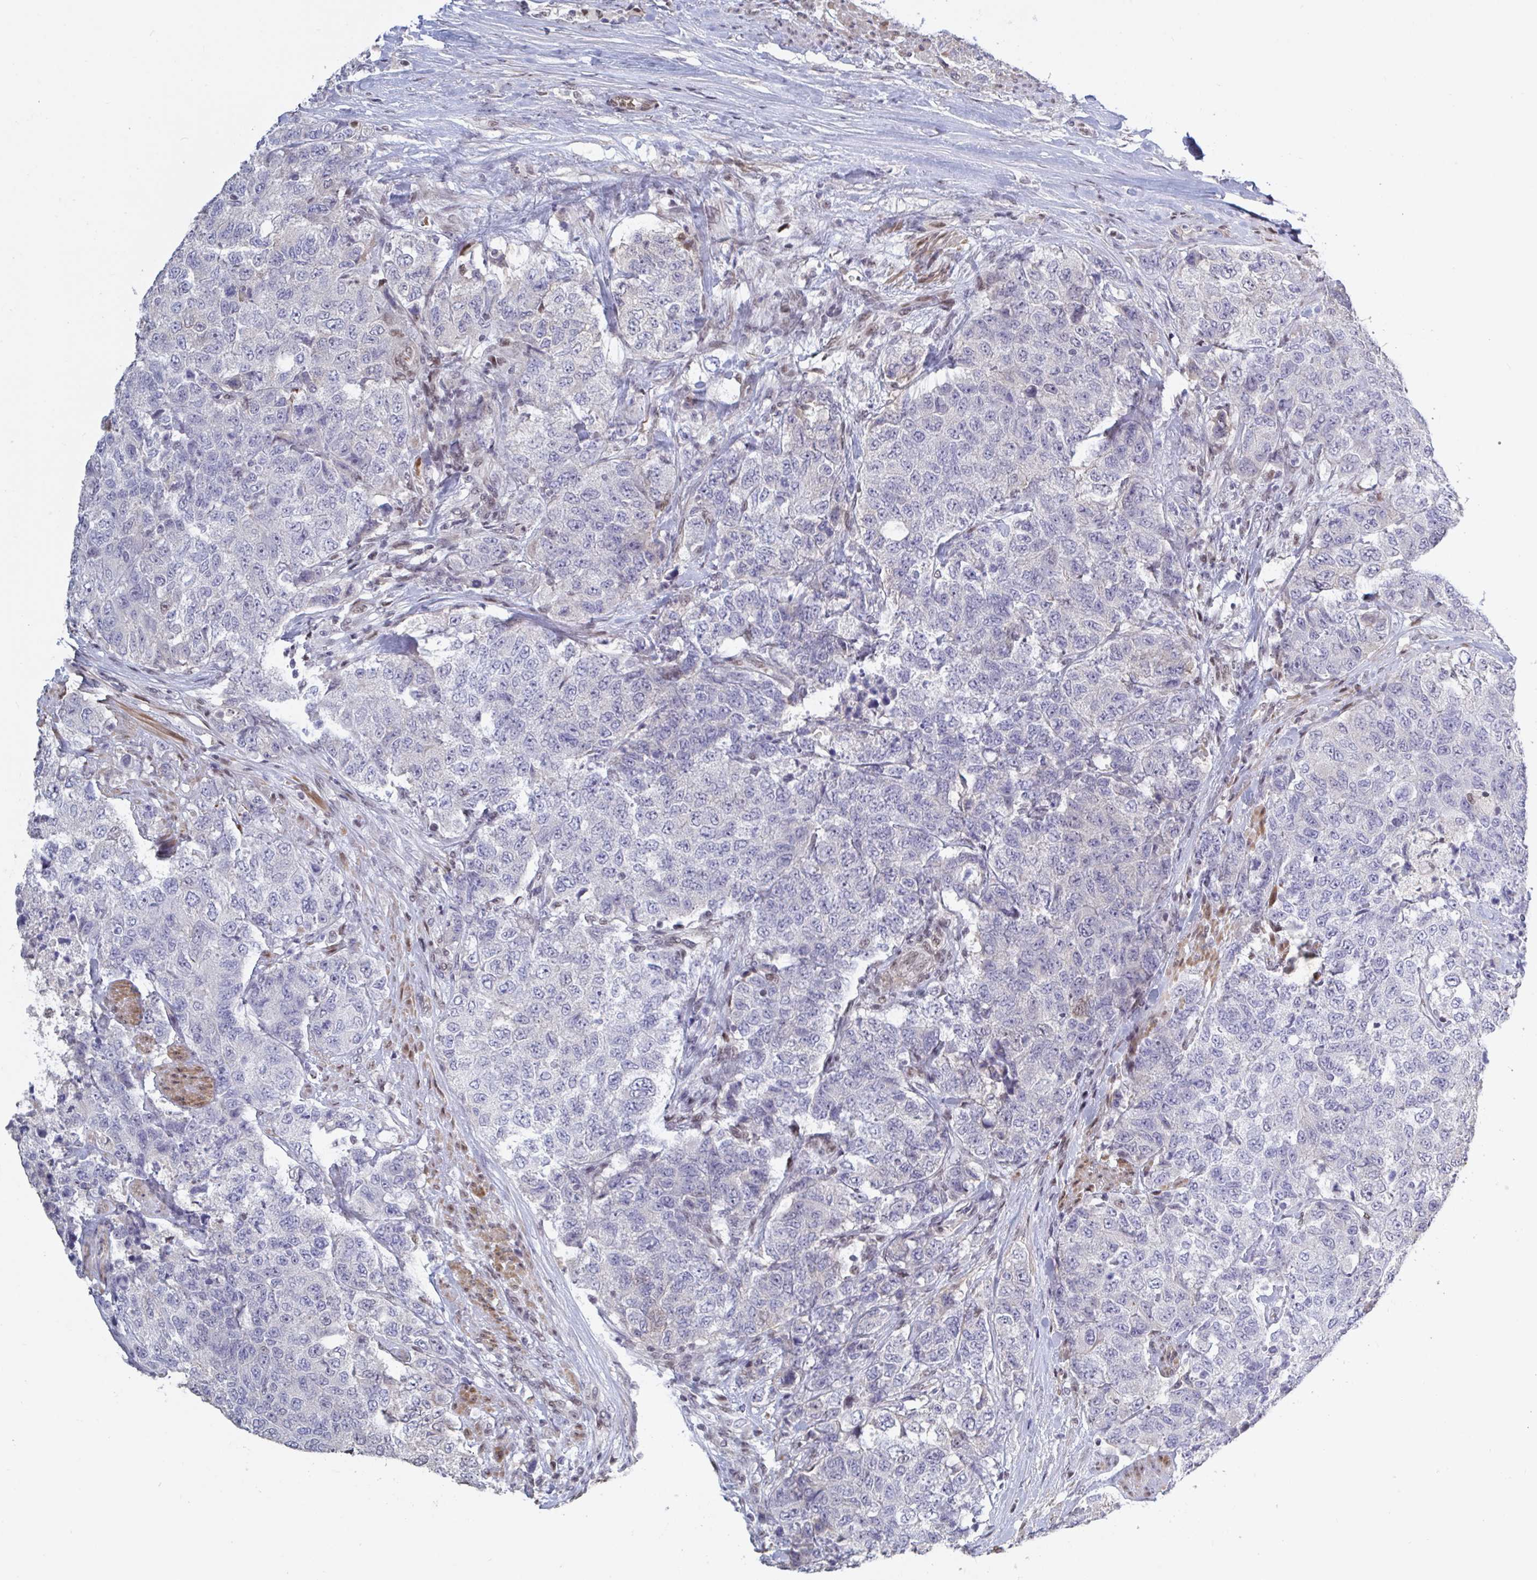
{"staining": {"intensity": "negative", "quantity": "none", "location": "none"}, "tissue": "urothelial cancer", "cell_type": "Tumor cells", "image_type": "cancer", "snomed": [{"axis": "morphology", "description": "Urothelial carcinoma, High grade"}, {"axis": "topography", "description": "Urinary bladder"}], "caption": "The immunohistochemistry micrograph has no significant staining in tumor cells of urothelial carcinoma (high-grade) tissue.", "gene": "BCL7B", "patient": {"sex": "female", "age": 78}}